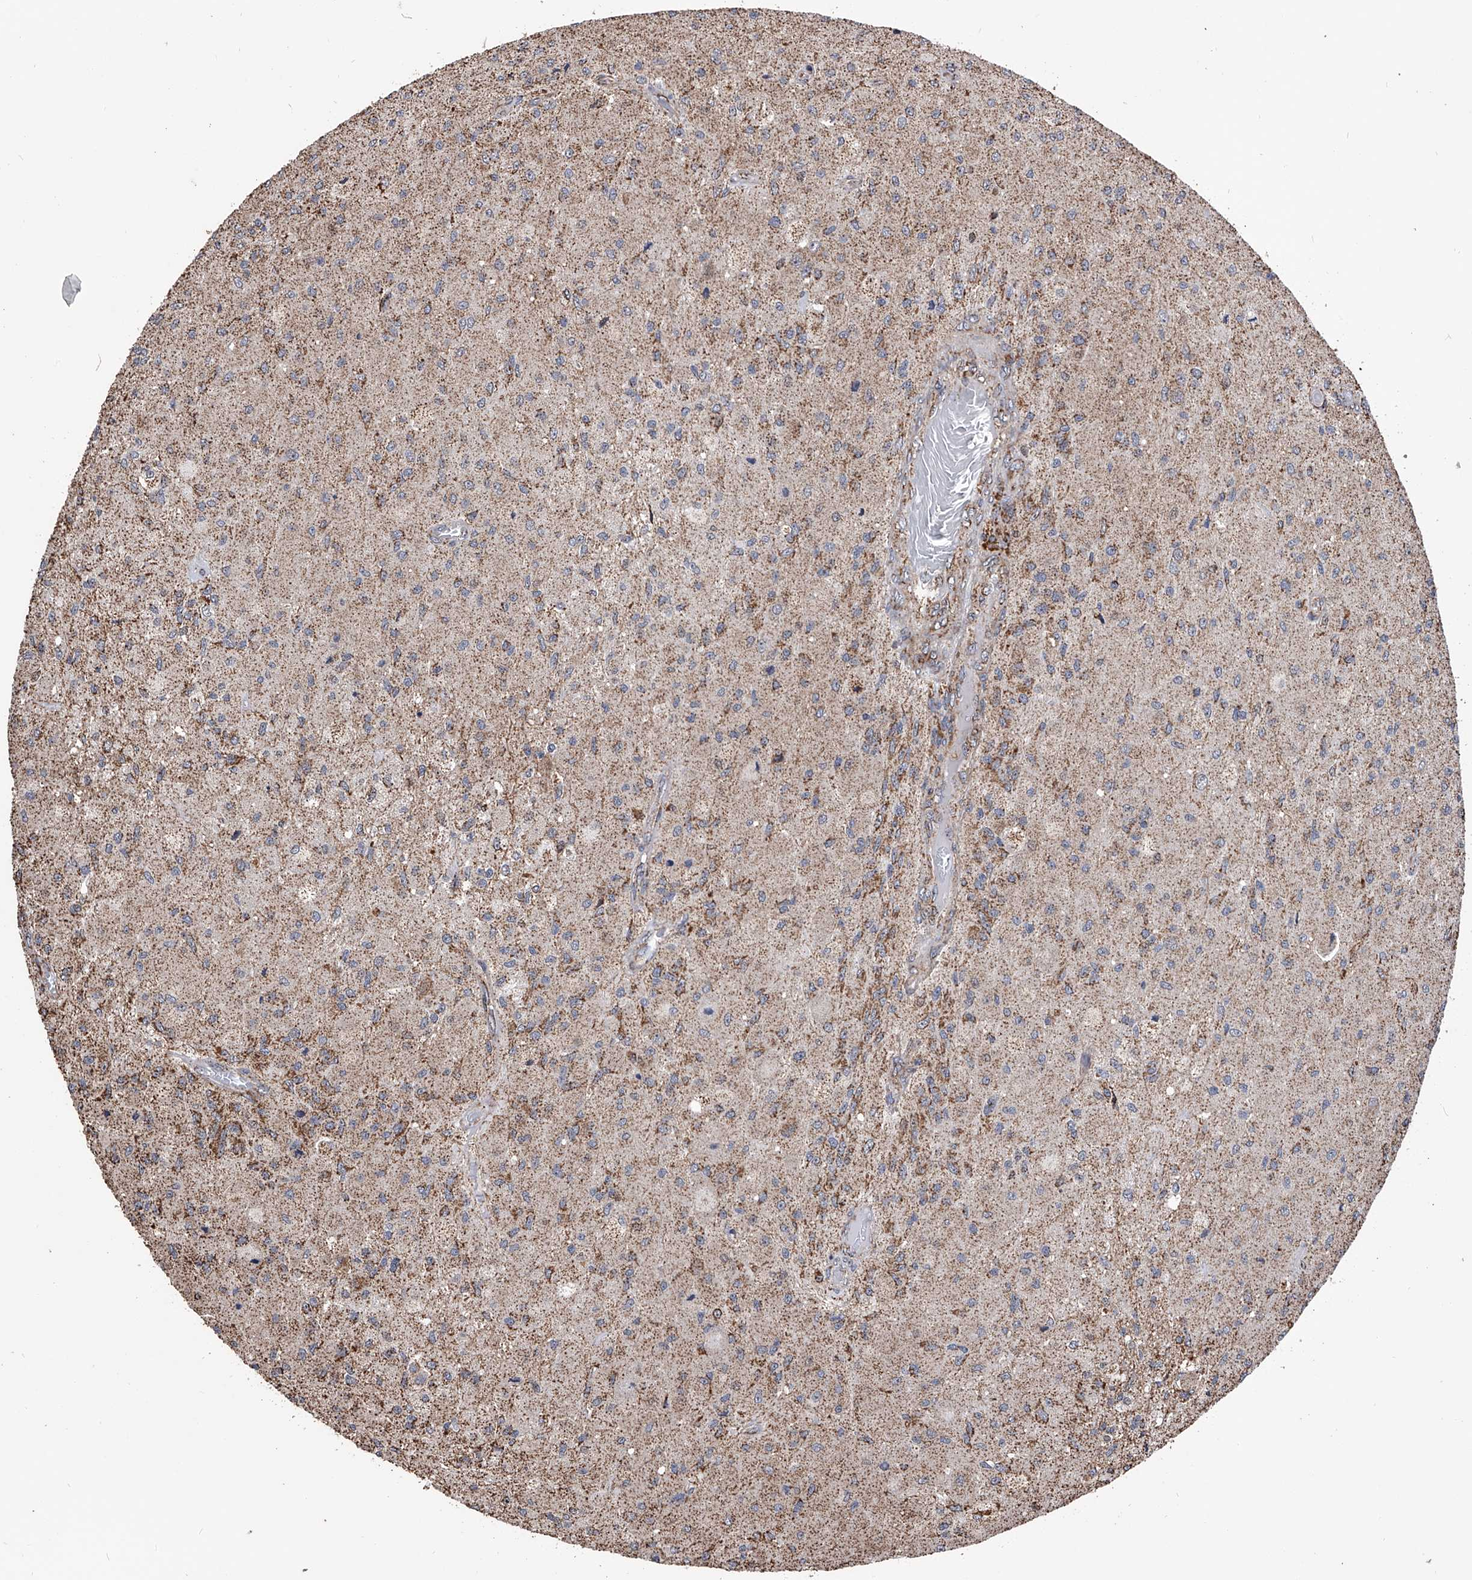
{"staining": {"intensity": "moderate", "quantity": "<25%", "location": "cytoplasmic/membranous"}, "tissue": "glioma", "cell_type": "Tumor cells", "image_type": "cancer", "snomed": [{"axis": "morphology", "description": "Normal tissue, NOS"}, {"axis": "morphology", "description": "Glioma, malignant, High grade"}, {"axis": "topography", "description": "Cerebral cortex"}], "caption": "A brown stain labels moderate cytoplasmic/membranous positivity of a protein in glioma tumor cells.", "gene": "SMPDL3A", "patient": {"sex": "male", "age": 77}}